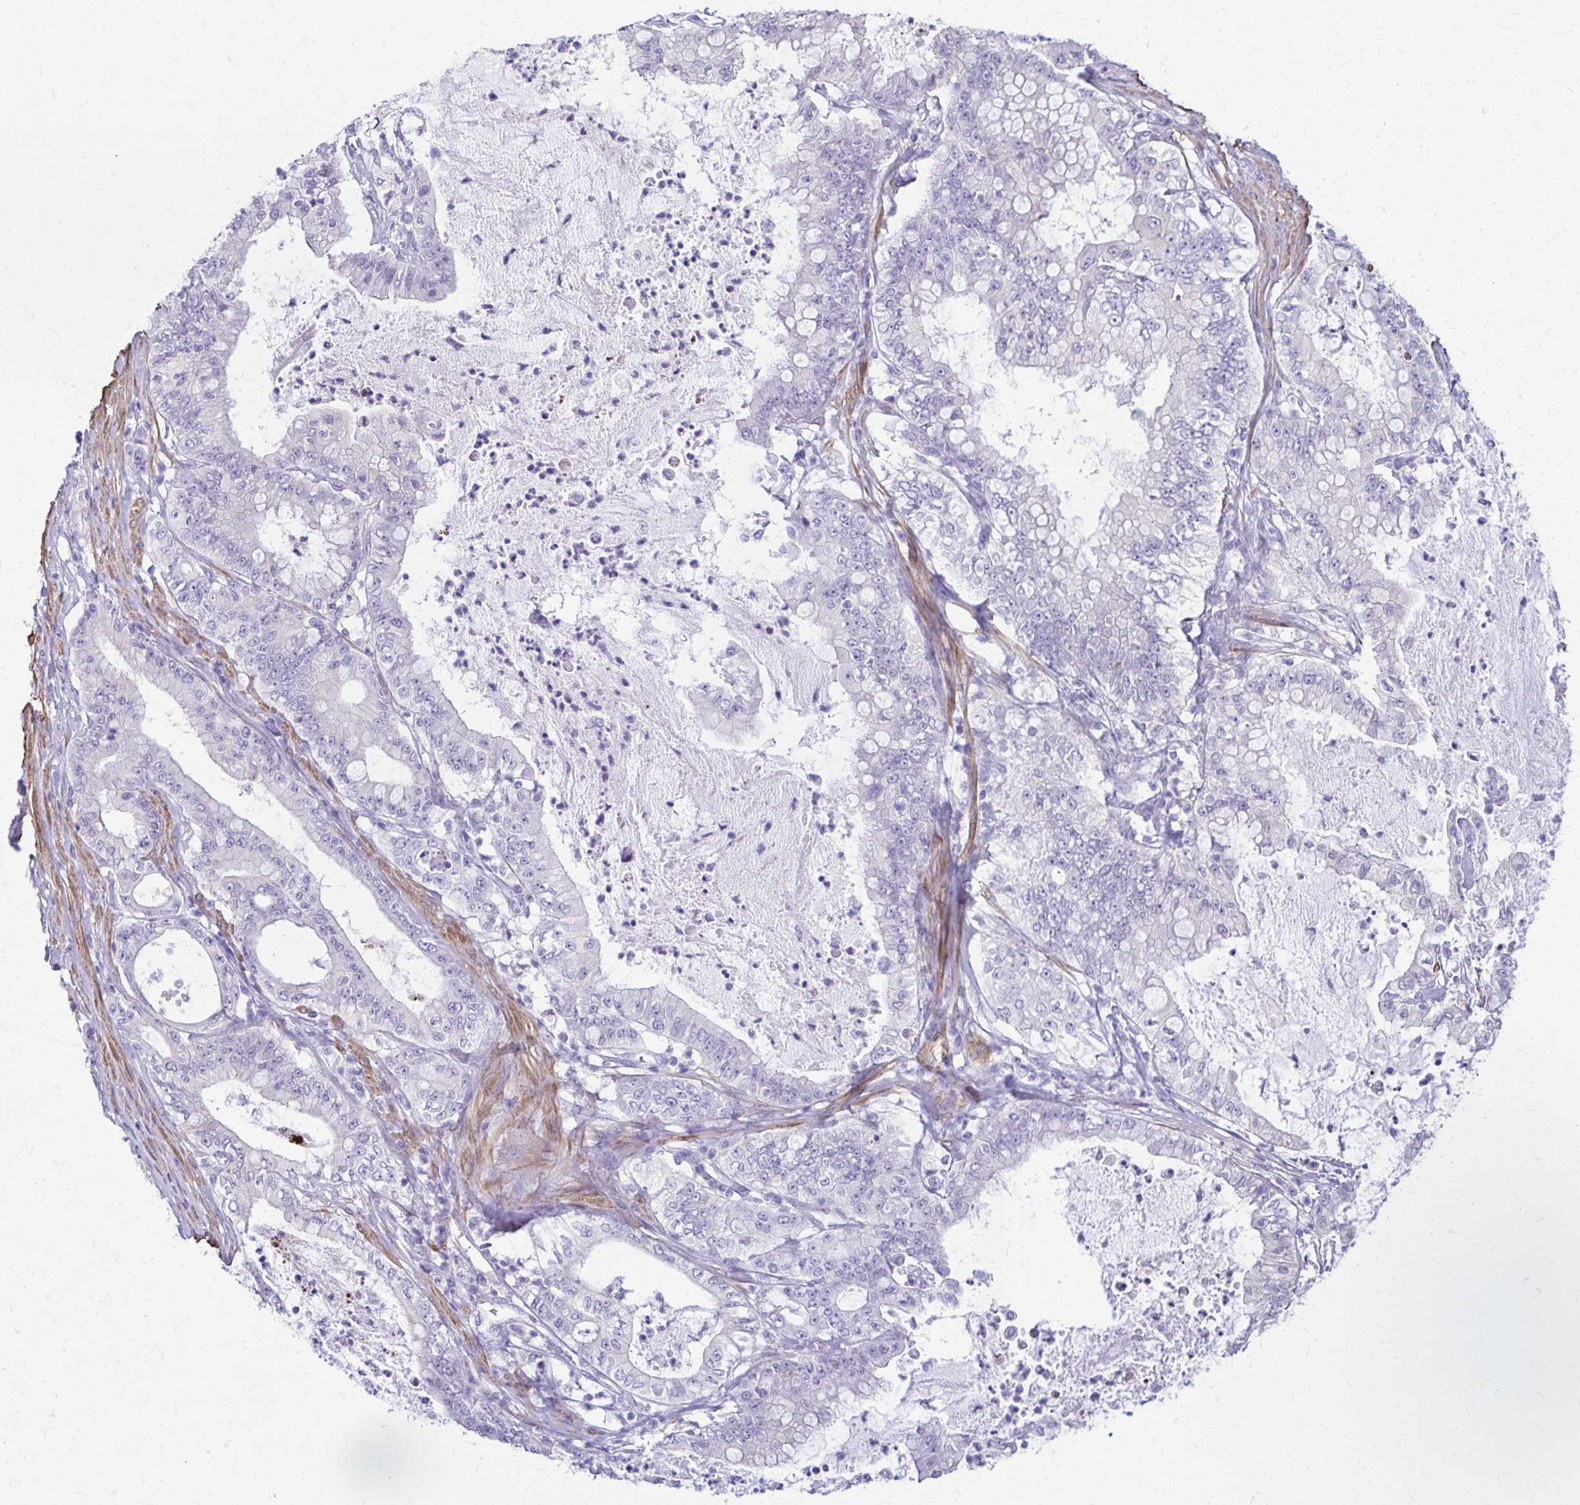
{"staining": {"intensity": "negative", "quantity": "none", "location": "none"}, "tissue": "pancreatic cancer", "cell_type": "Tumor cells", "image_type": "cancer", "snomed": [{"axis": "morphology", "description": "Adenocarcinoma, NOS"}, {"axis": "topography", "description": "Pancreas"}], "caption": "This is a image of immunohistochemistry staining of pancreatic cancer, which shows no positivity in tumor cells.", "gene": "DSP", "patient": {"sex": "male", "age": 71}}